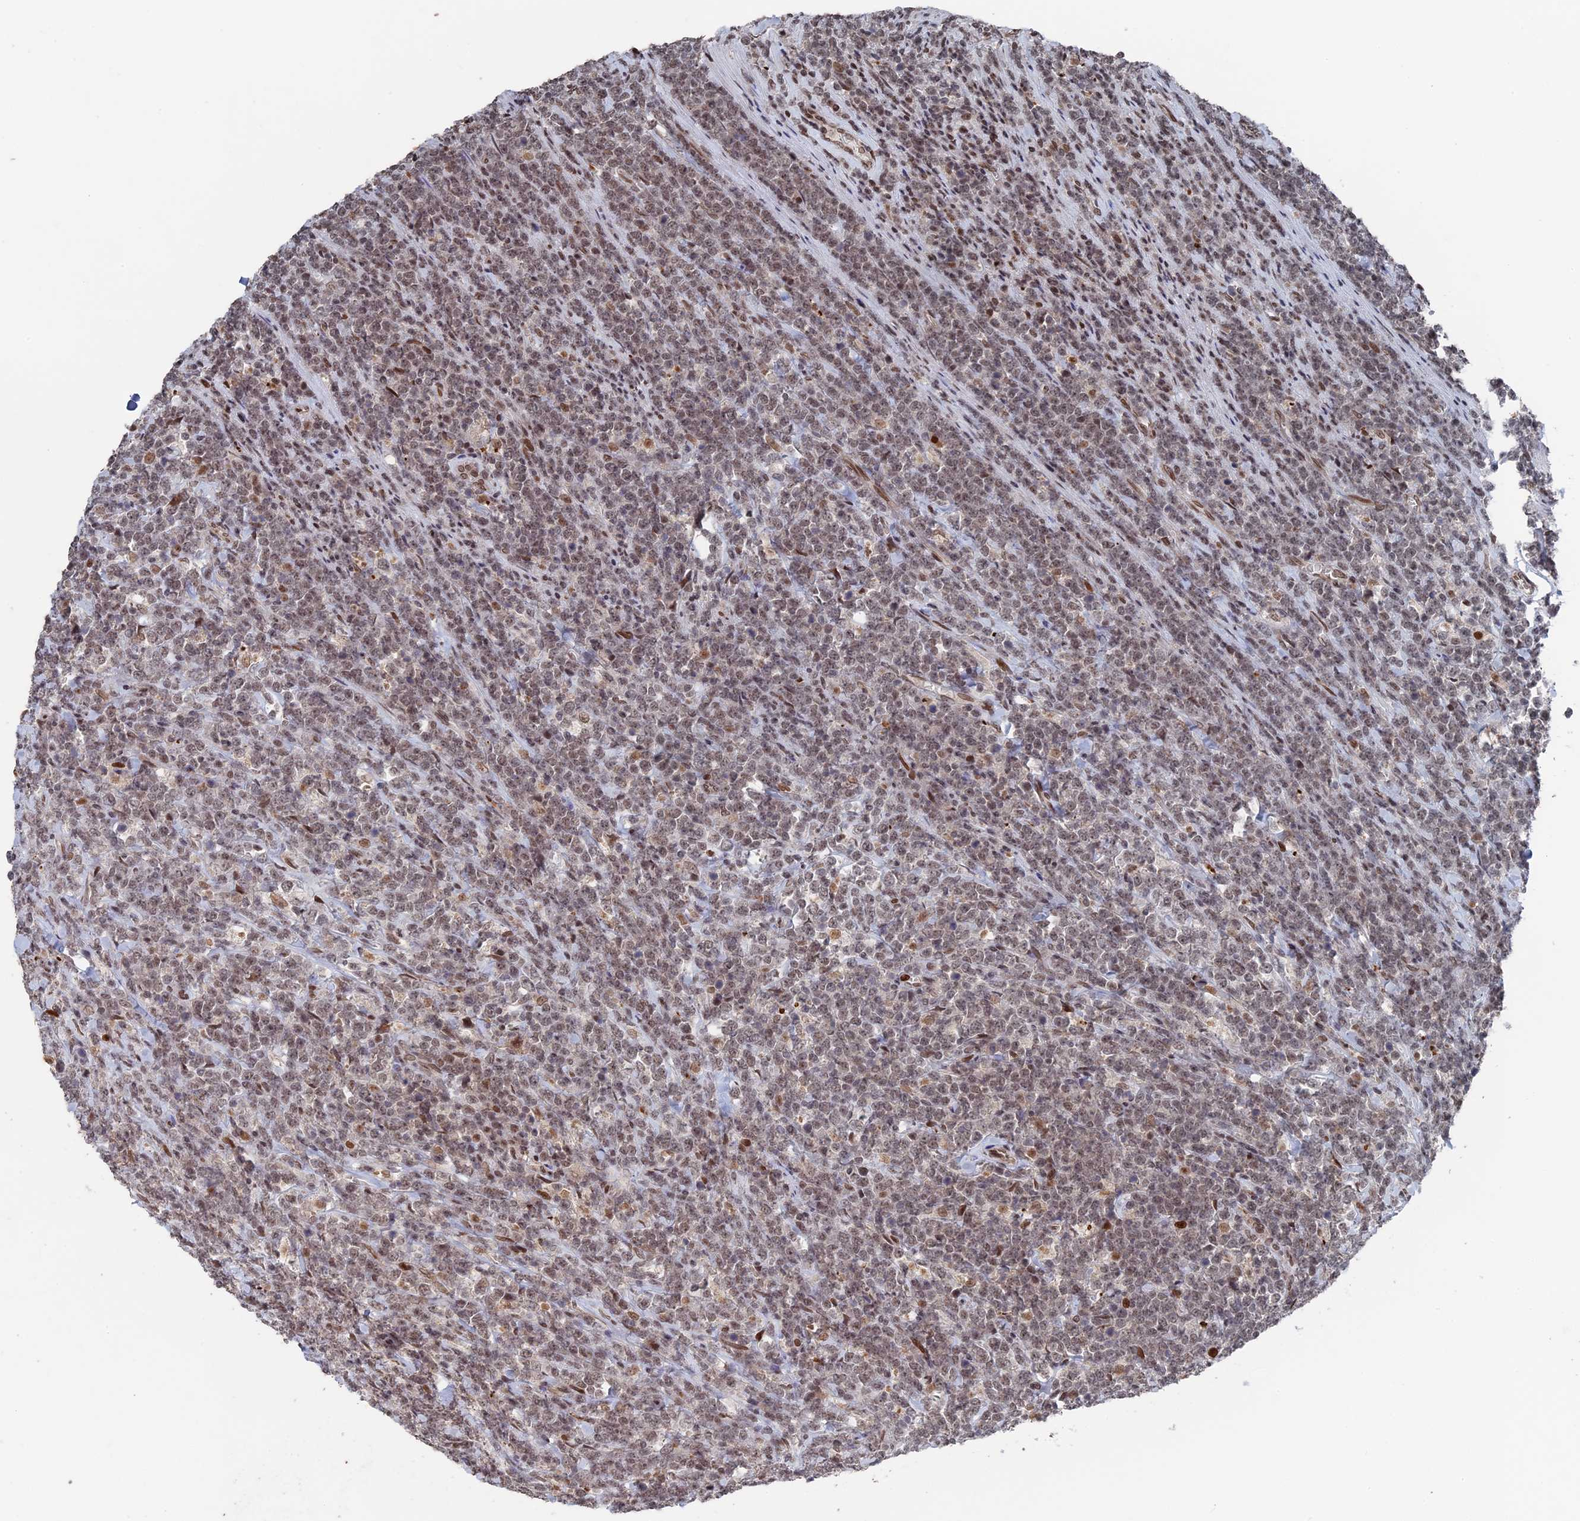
{"staining": {"intensity": "weak", "quantity": ">75%", "location": "nuclear"}, "tissue": "lymphoma", "cell_type": "Tumor cells", "image_type": "cancer", "snomed": [{"axis": "morphology", "description": "Malignant lymphoma, non-Hodgkin's type, High grade"}, {"axis": "topography", "description": "Small intestine"}], "caption": "IHC (DAB) staining of human lymphoma reveals weak nuclear protein positivity in about >75% of tumor cells.", "gene": "NR2C2AP", "patient": {"sex": "male", "age": 8}}